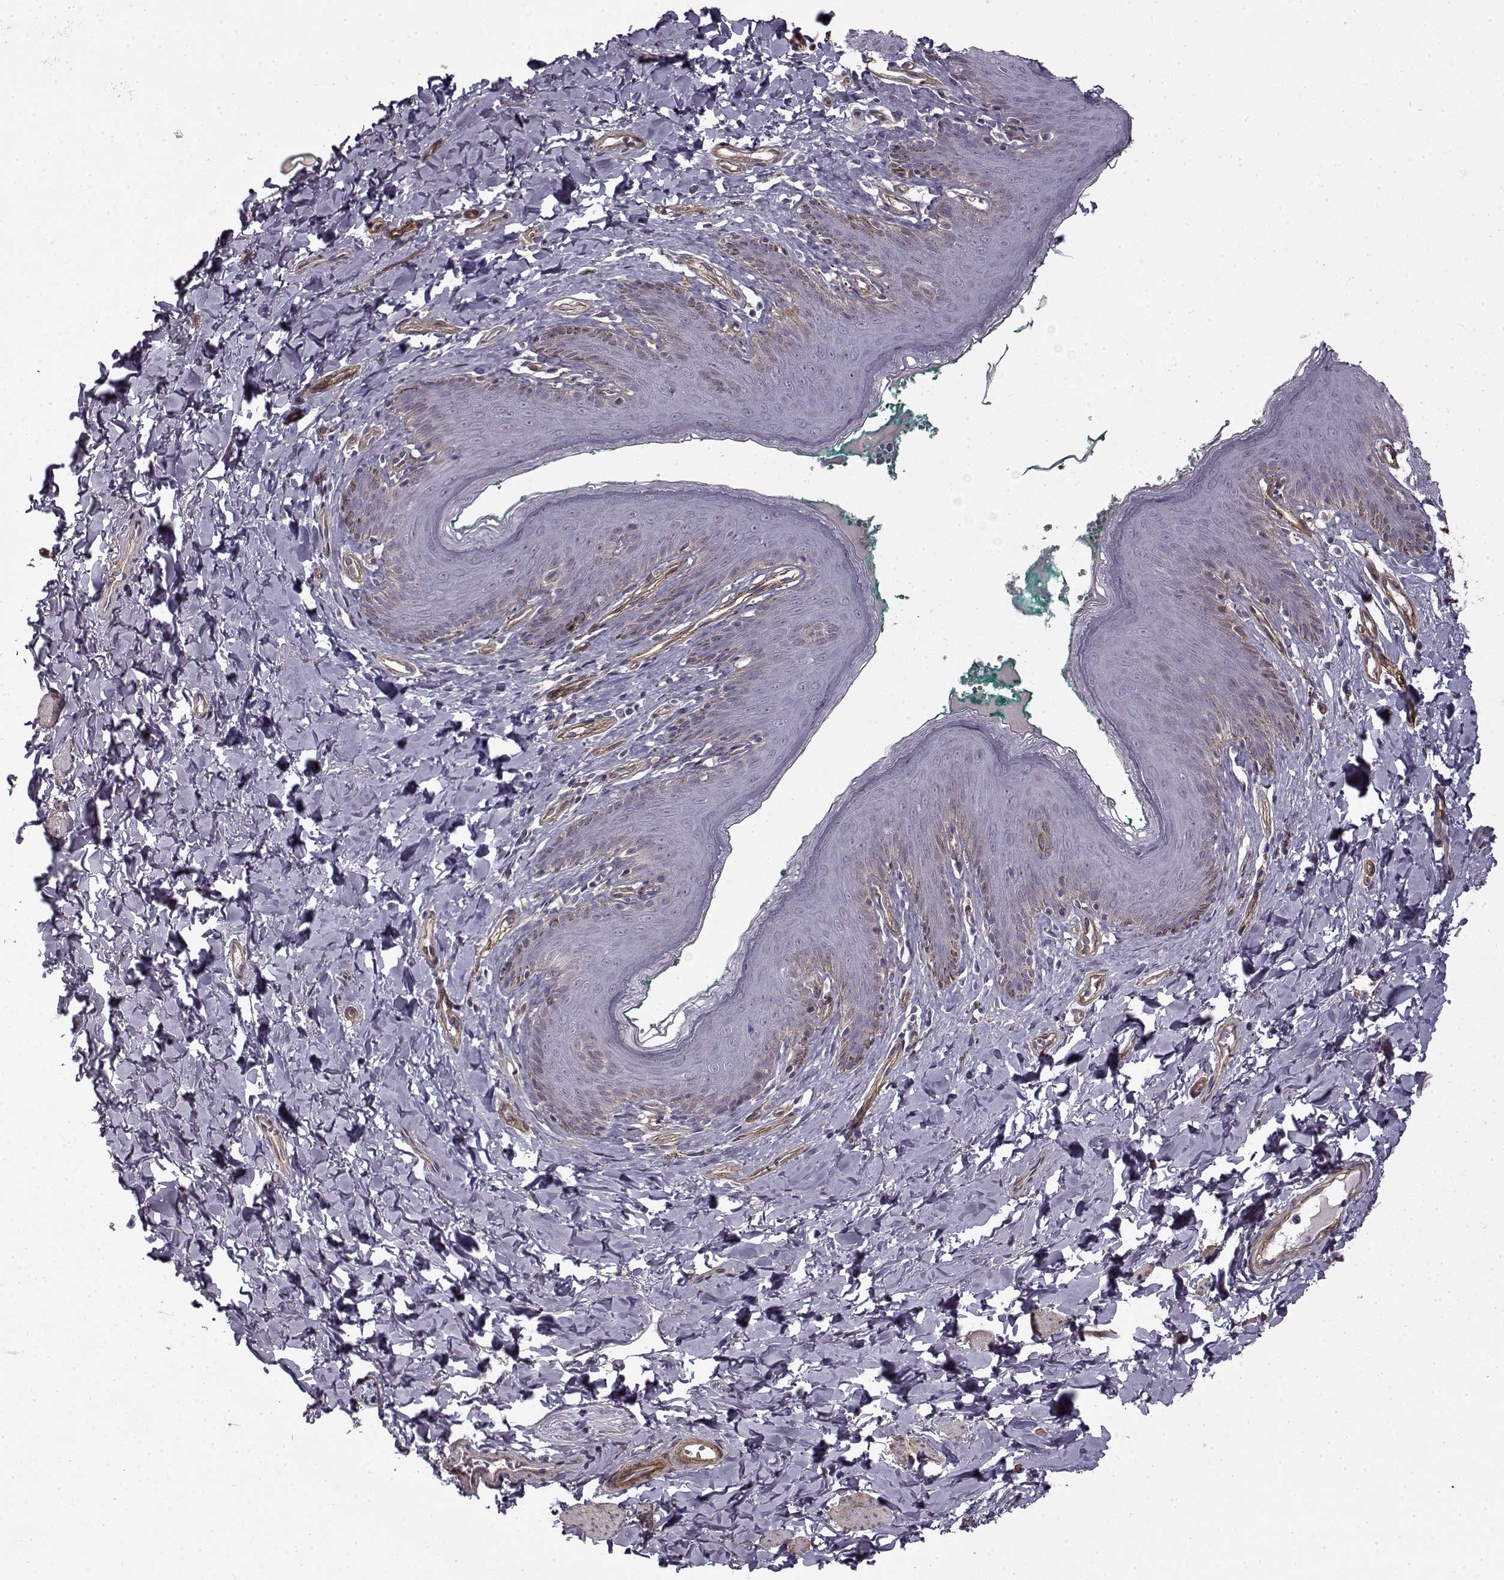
{"staining": {"intensity": "negative", "quantity": "none", "location": "none"}, "tissue": "skin", "cell_type": "Epidermal cells", "image_type": "normal", "snomed": [{"axis": "morphology", "description": "Normal tissue, NOS"}, {"axis": "topography", "description": "Vulva"}], "caption": "Protein analysis of normal skin demonstrates no significant staining in epidermal cells.", "gene": "LAMB2", "patient": {"sex": "female", "age": 66}}